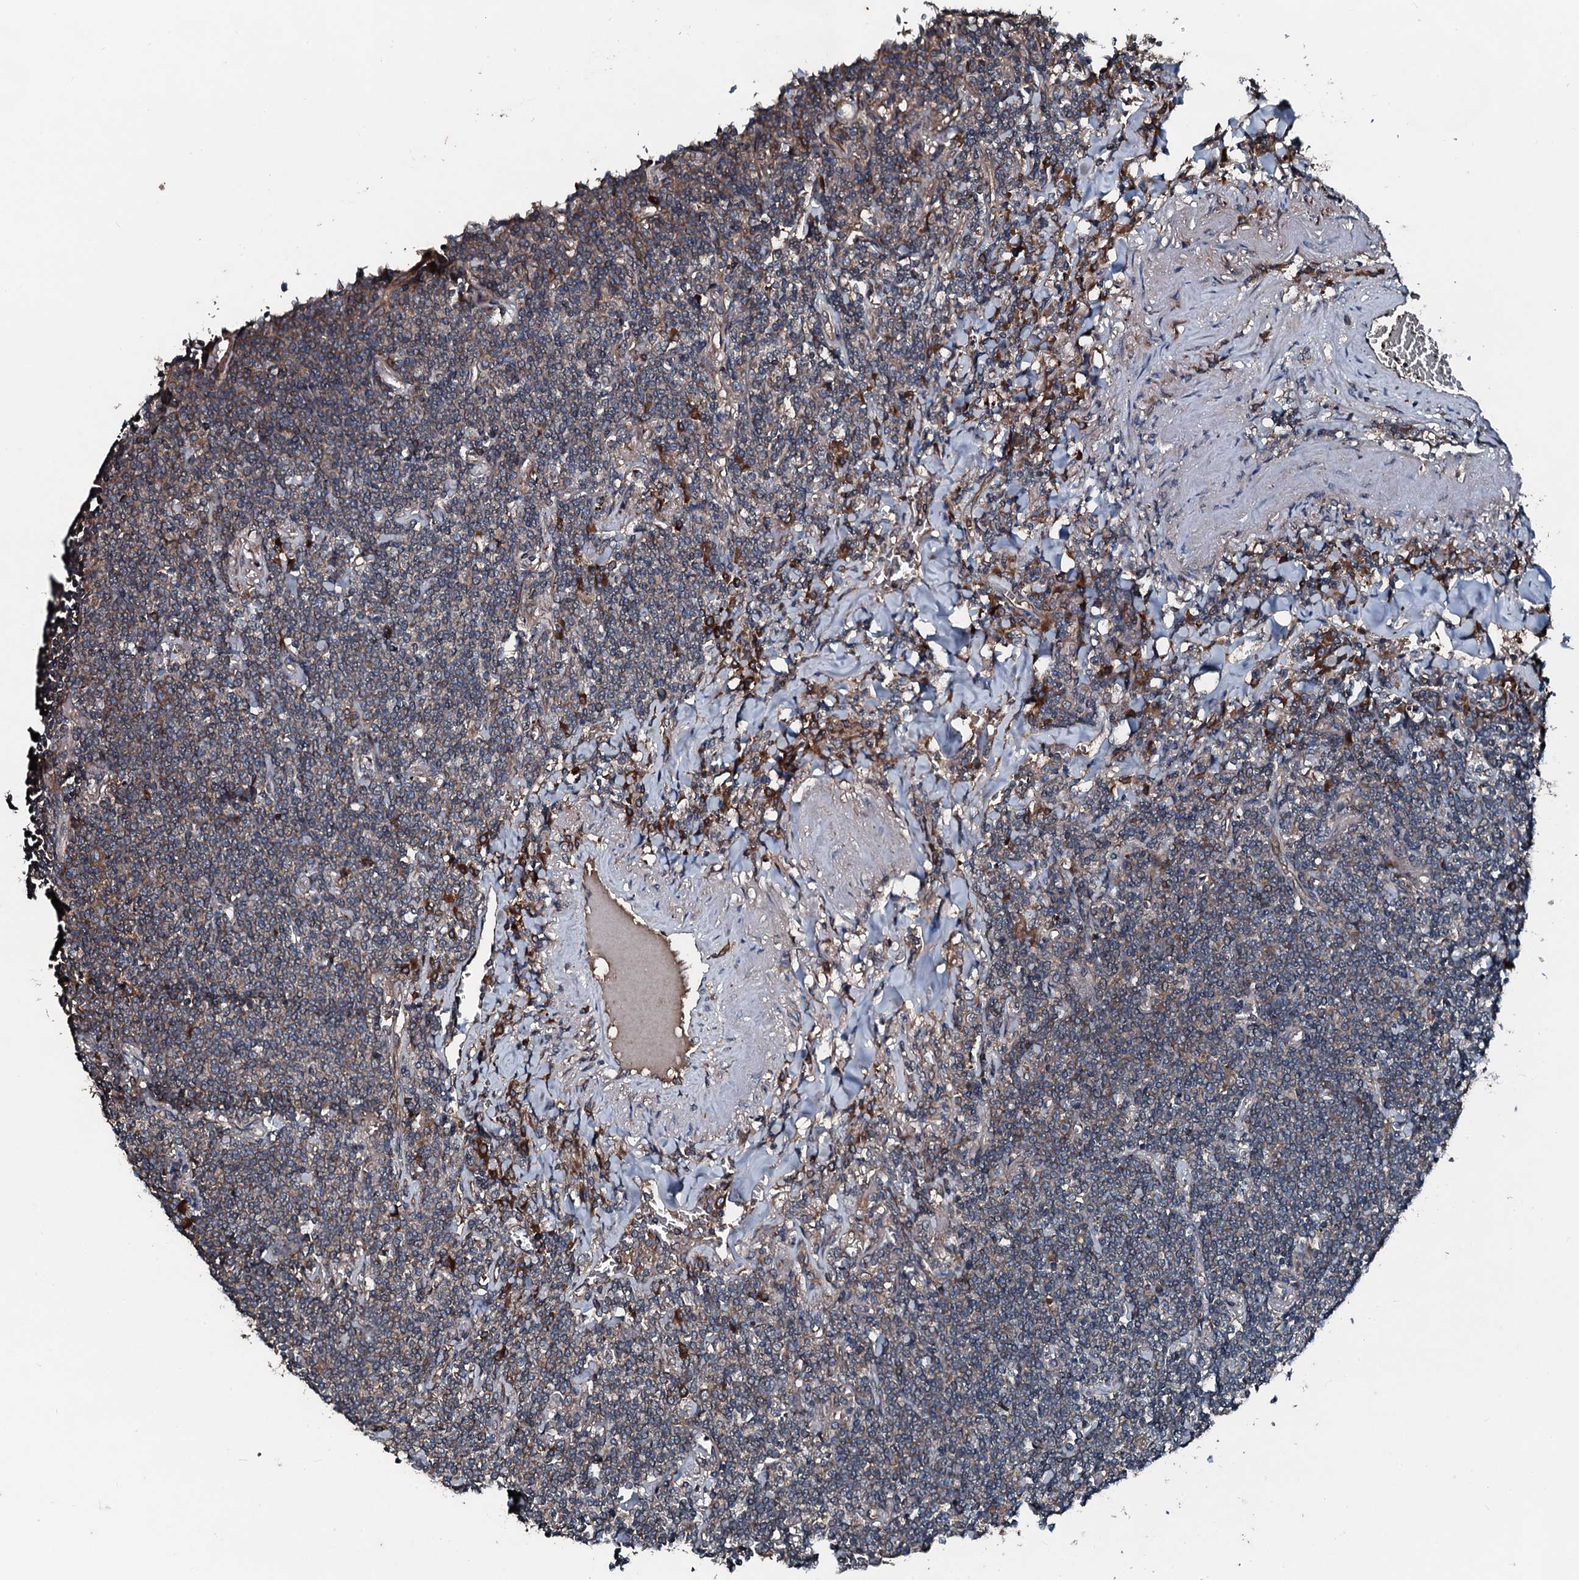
{"staining": {"intensity": "weak", "quantity": "25%-75%", "location": "cytoplasmic/membranous"}, "tissue": "lymphoma", "cell_type": "Tumor cells", "image_type": "cancer", "snomed": [{"axis": "morphology", "description": "Malignant lymphoma, non-Hodgkin's type, Low grade"}, {"axis": "topography", "description": "Lung"}], "caption": "Protein staining reveals weak cytoplasmic/membranous positivity in approximately 25%-75% of tumor cells in low-grade malignant lymphoma, non-Hodgkin's type.", "gene": "AARS1", "patient": {"sex": "female", "age": 71}}